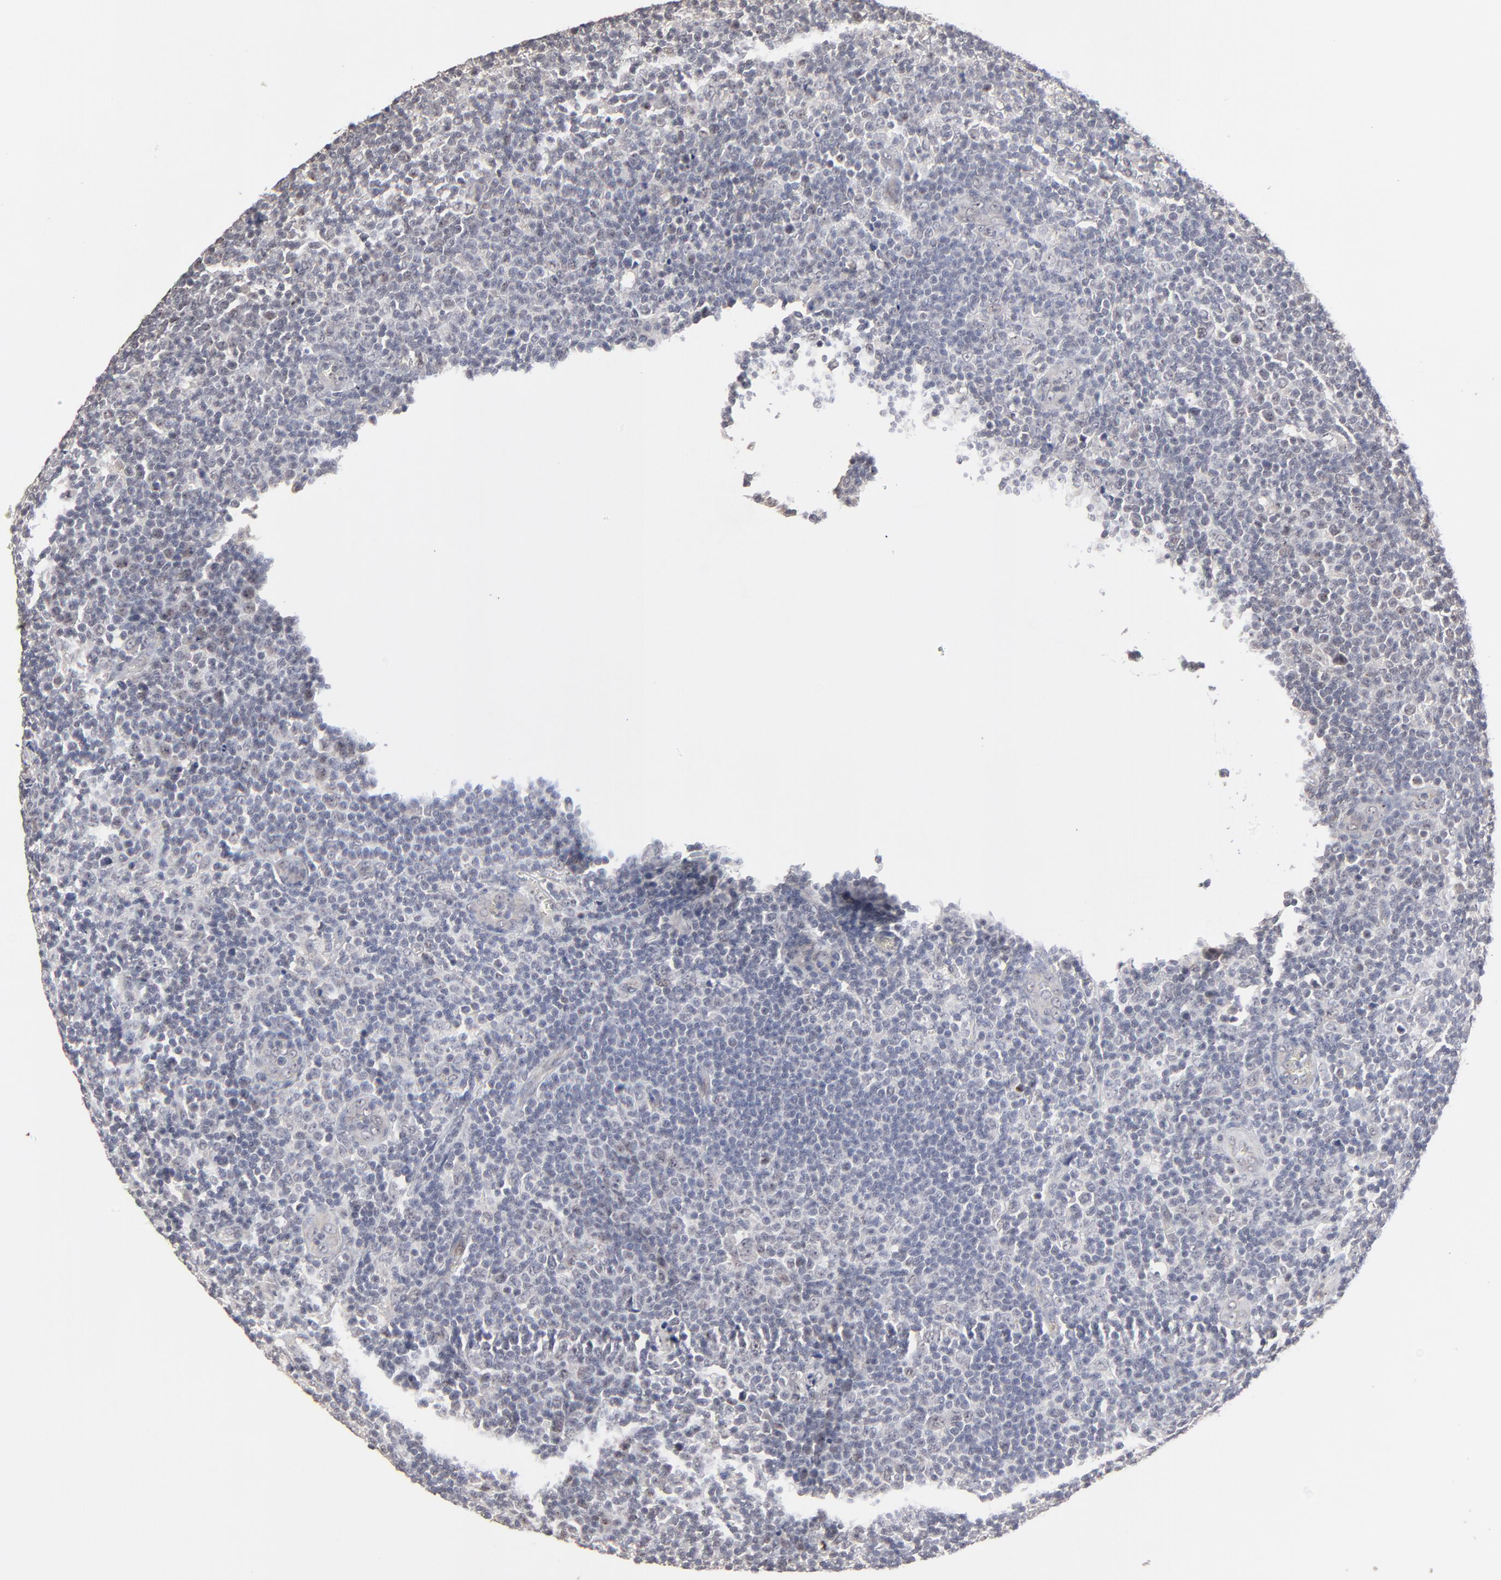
{"staining": {"intensity": "negative", "quantity": "none", "location": "none"}, "tissue": "lymphoma", "cell_type": "Tumor cells", "image_type": "cancer", "snomed": [{"axis": "morphology", "description": "Malignant lymphoma, non-Hodgkin's type, Low grade"}, {"axis": "topography", "description": "Lymph node"}], "caption": "Tumor cells are negative for brown protein staining in lymphoma. (Brightfield microscopy of DAB IHC at high magnification).", "gene": "FAM199X", "patient": {"sex": "male", "age": 74}}